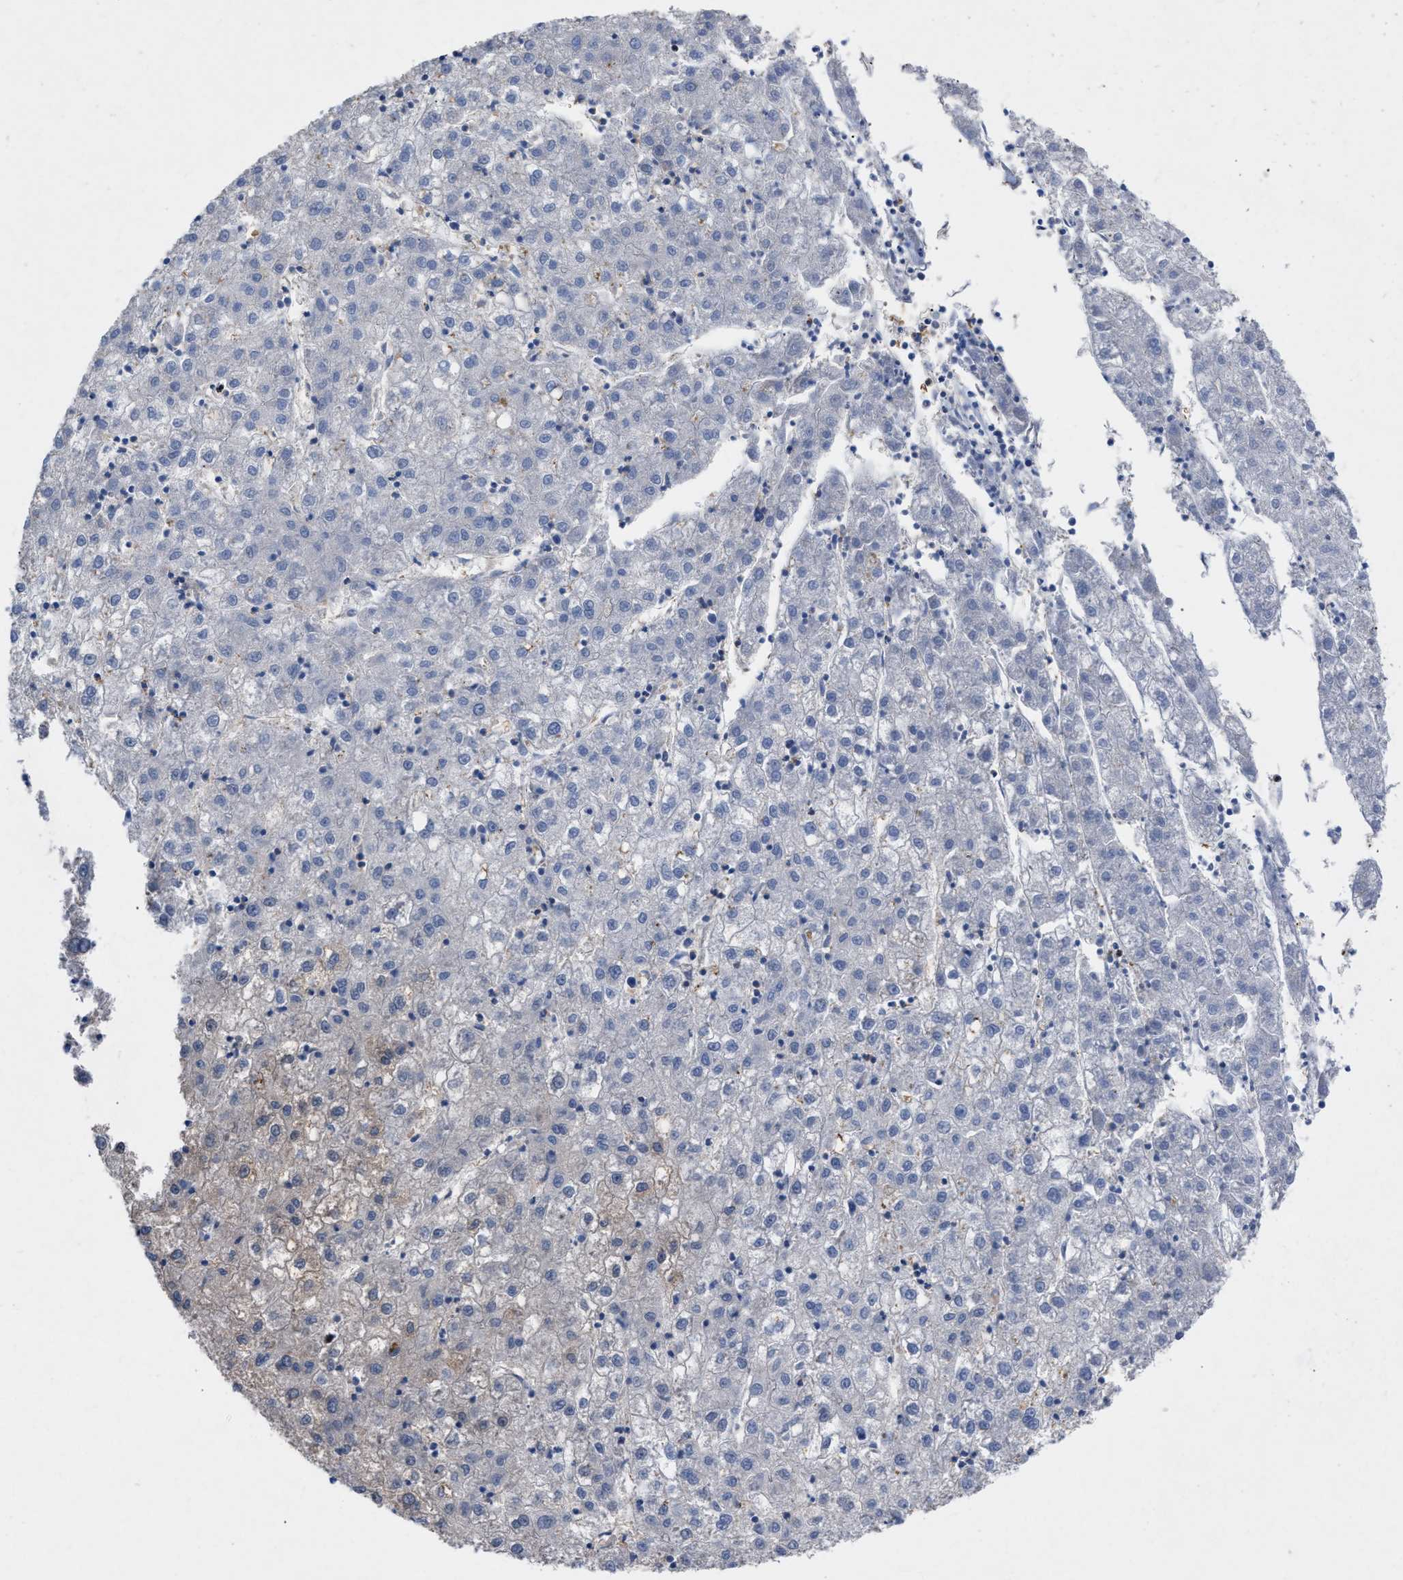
{"staining": {"intensity": "negative", "quantity": "none", "location": "none"}, "tissue": "liver cancer", "cell_type": "Tumor cells", "image_type": "cancer", "snomed": [{"axis": "morphology", "description": "Carcinoma, Hepatocellular, NOS"}, {"axis": "topography", "description": "Liver"}], "caption": "Immunohistochemistry of hepatocellular carcinoma (liver) reveals no staining in tumor cells. The staining was performed using DAB to visualize the protein expression in brown, while the nuclei were stained in blue with hematoxylin (Magnification: 20x).", "gene": "TMEM131", "patient": {"sex": "male", "age": 72}}